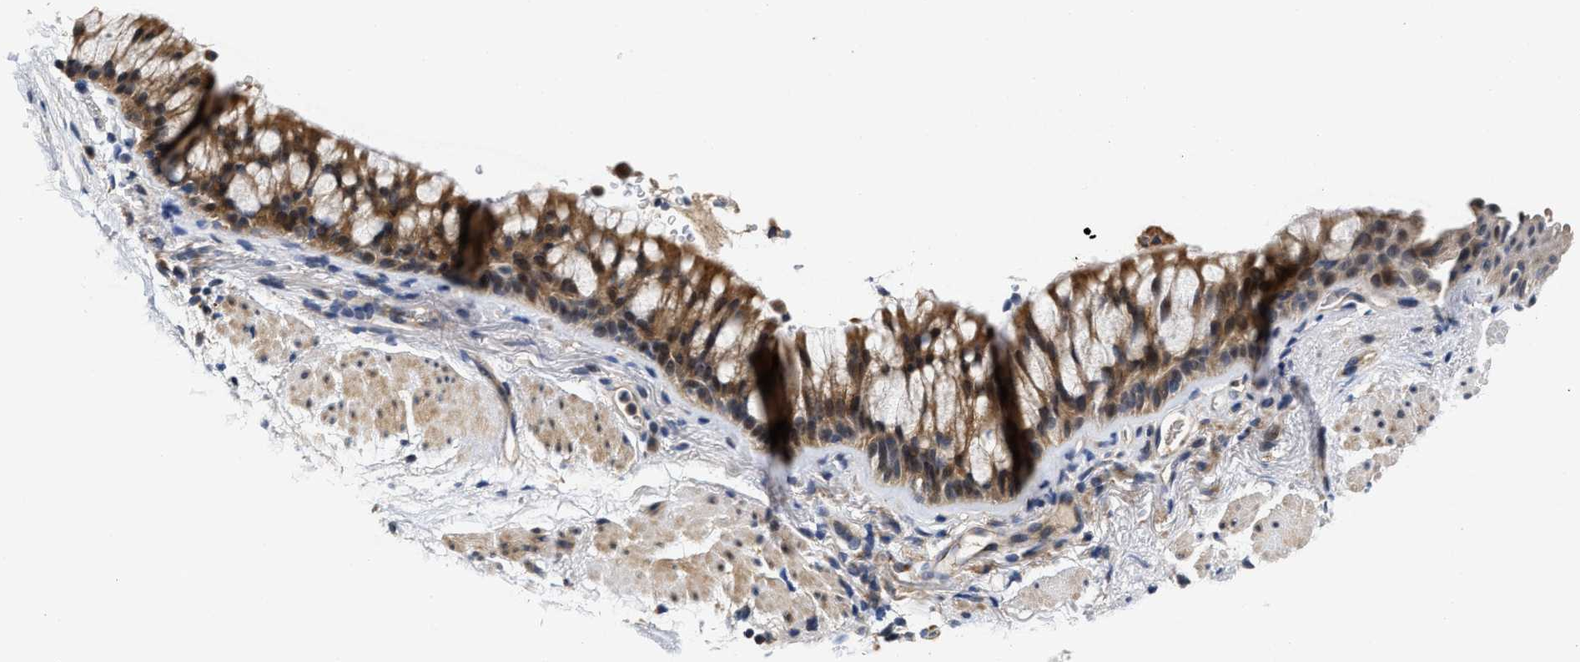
{"staining": {"intensity": "moderate", "quantity": ">75%", "location": "cytoplasmic/membranous"}, "tissue": "bronchus", "cell_type": "Respiratory epithelial cells", "image_type": "normal", "snomed": [{"axis": "morphology", "description": "Normal tissue, NOS"}, {"axis": "topography", "description": "Cartilage tissue"}, {"axis": "topography", "description": "Bronchus"}], "caption": "IHC of normal bronchus displays medium levels of moderate cytoplasmic/membranous staining in approximately >75% of respiratory epithelial cells. The staining was performed using DAB (3,3'-diaminobenzidine) to visualize the protein expression in brown, while the nuclei were stained in blue with hematoxylin (Magnification: 20x).", "gene": "SCYL2", "patient": {"sex": "female", "age": 53}}